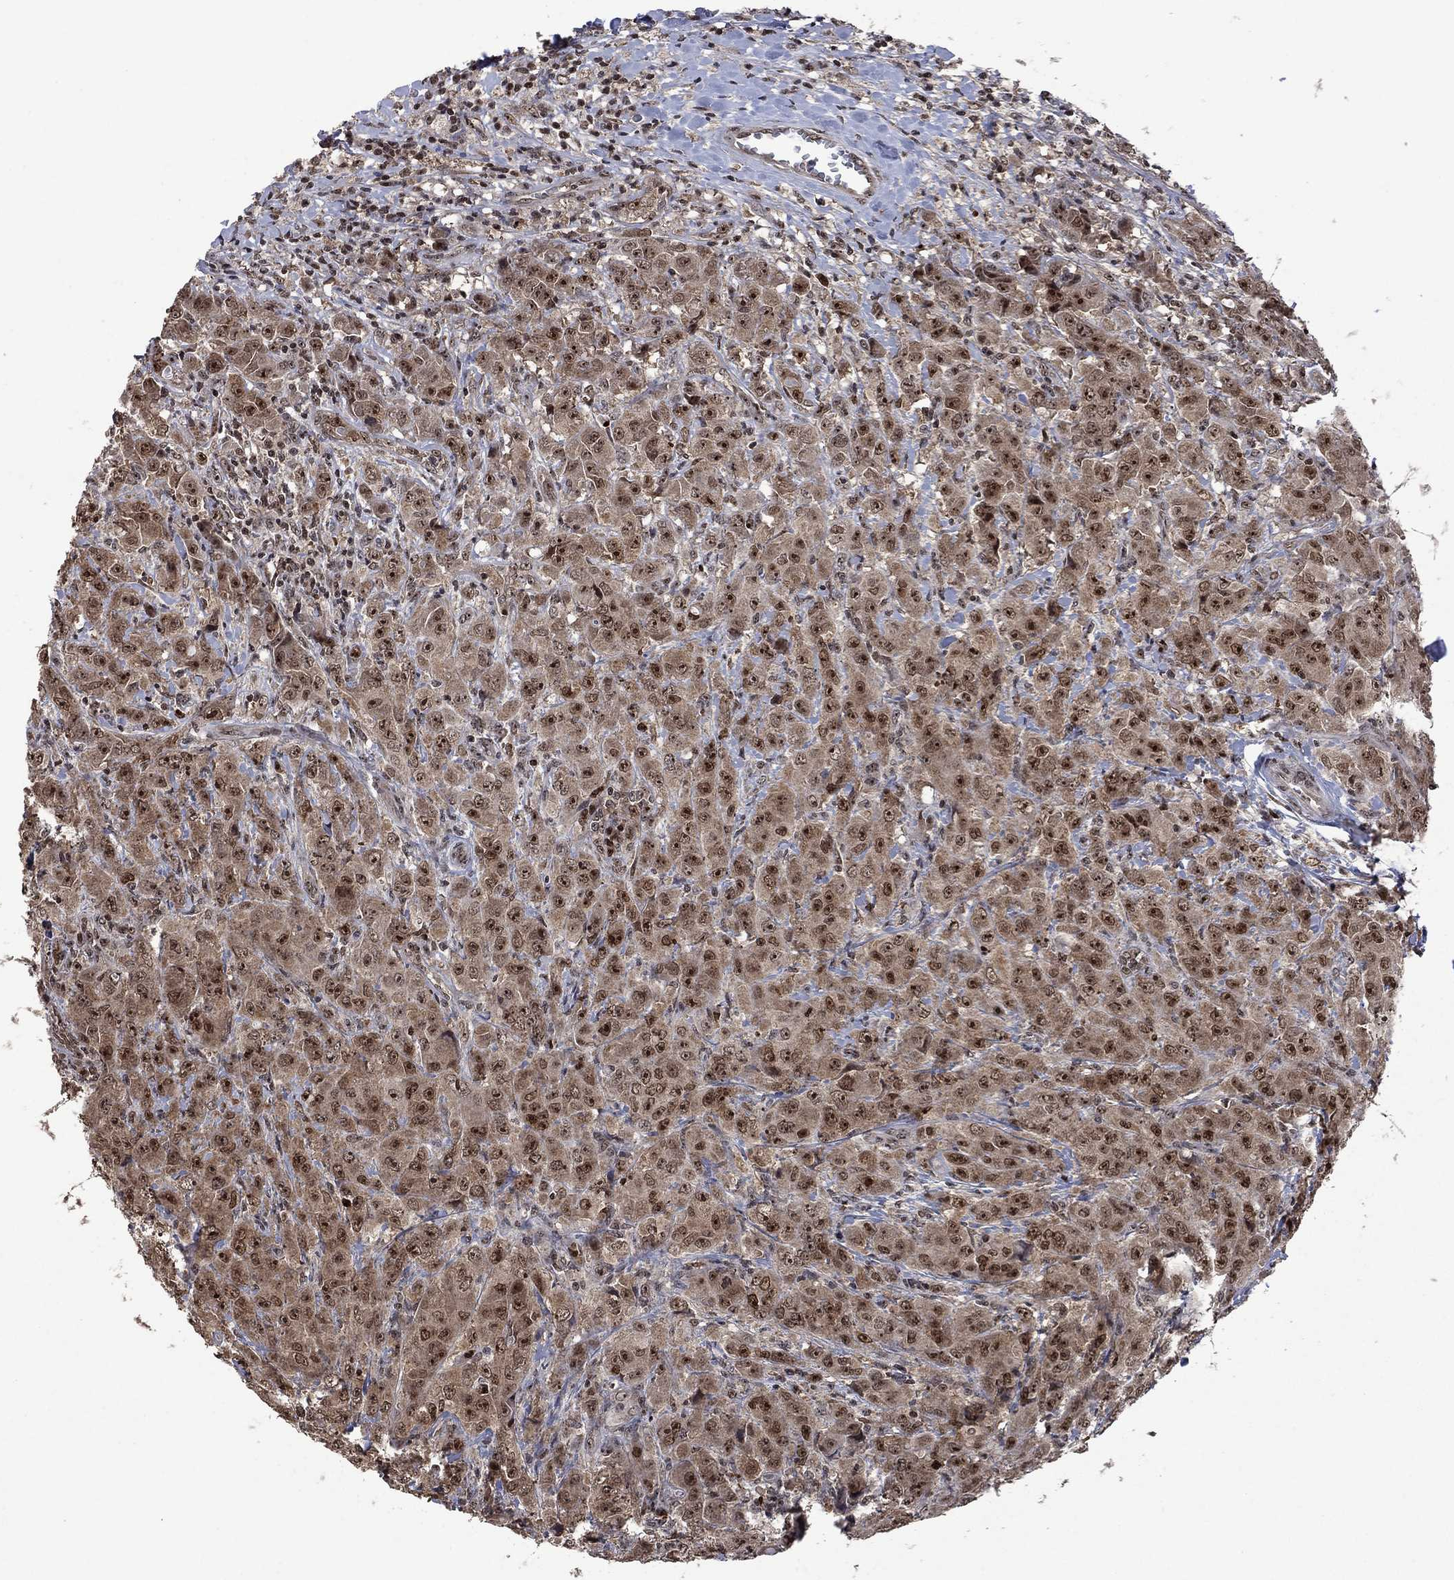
{"staining": {"intensity": "moderate", "quantity": ">75%", "location": "cytoplasmic/membranous,nuclear"}, "tissue": "breast cancer", "cell_type": "Tumor cells", "image_type": "cancer", "snomed": [{"axis": "morphology", "description": "Duct carcinoma"}, {"axis": "topography", "description": "Breast"}], "caption": "The micrograph displays staining of breast cancer (infiltrating ductal carcinoma), revealing moderate cytoplasmic/membranous and nuclear protein staining (brown color) within tumor cells.", "gene": "FBL", "patient": {"sex": "female", "age": 43}}